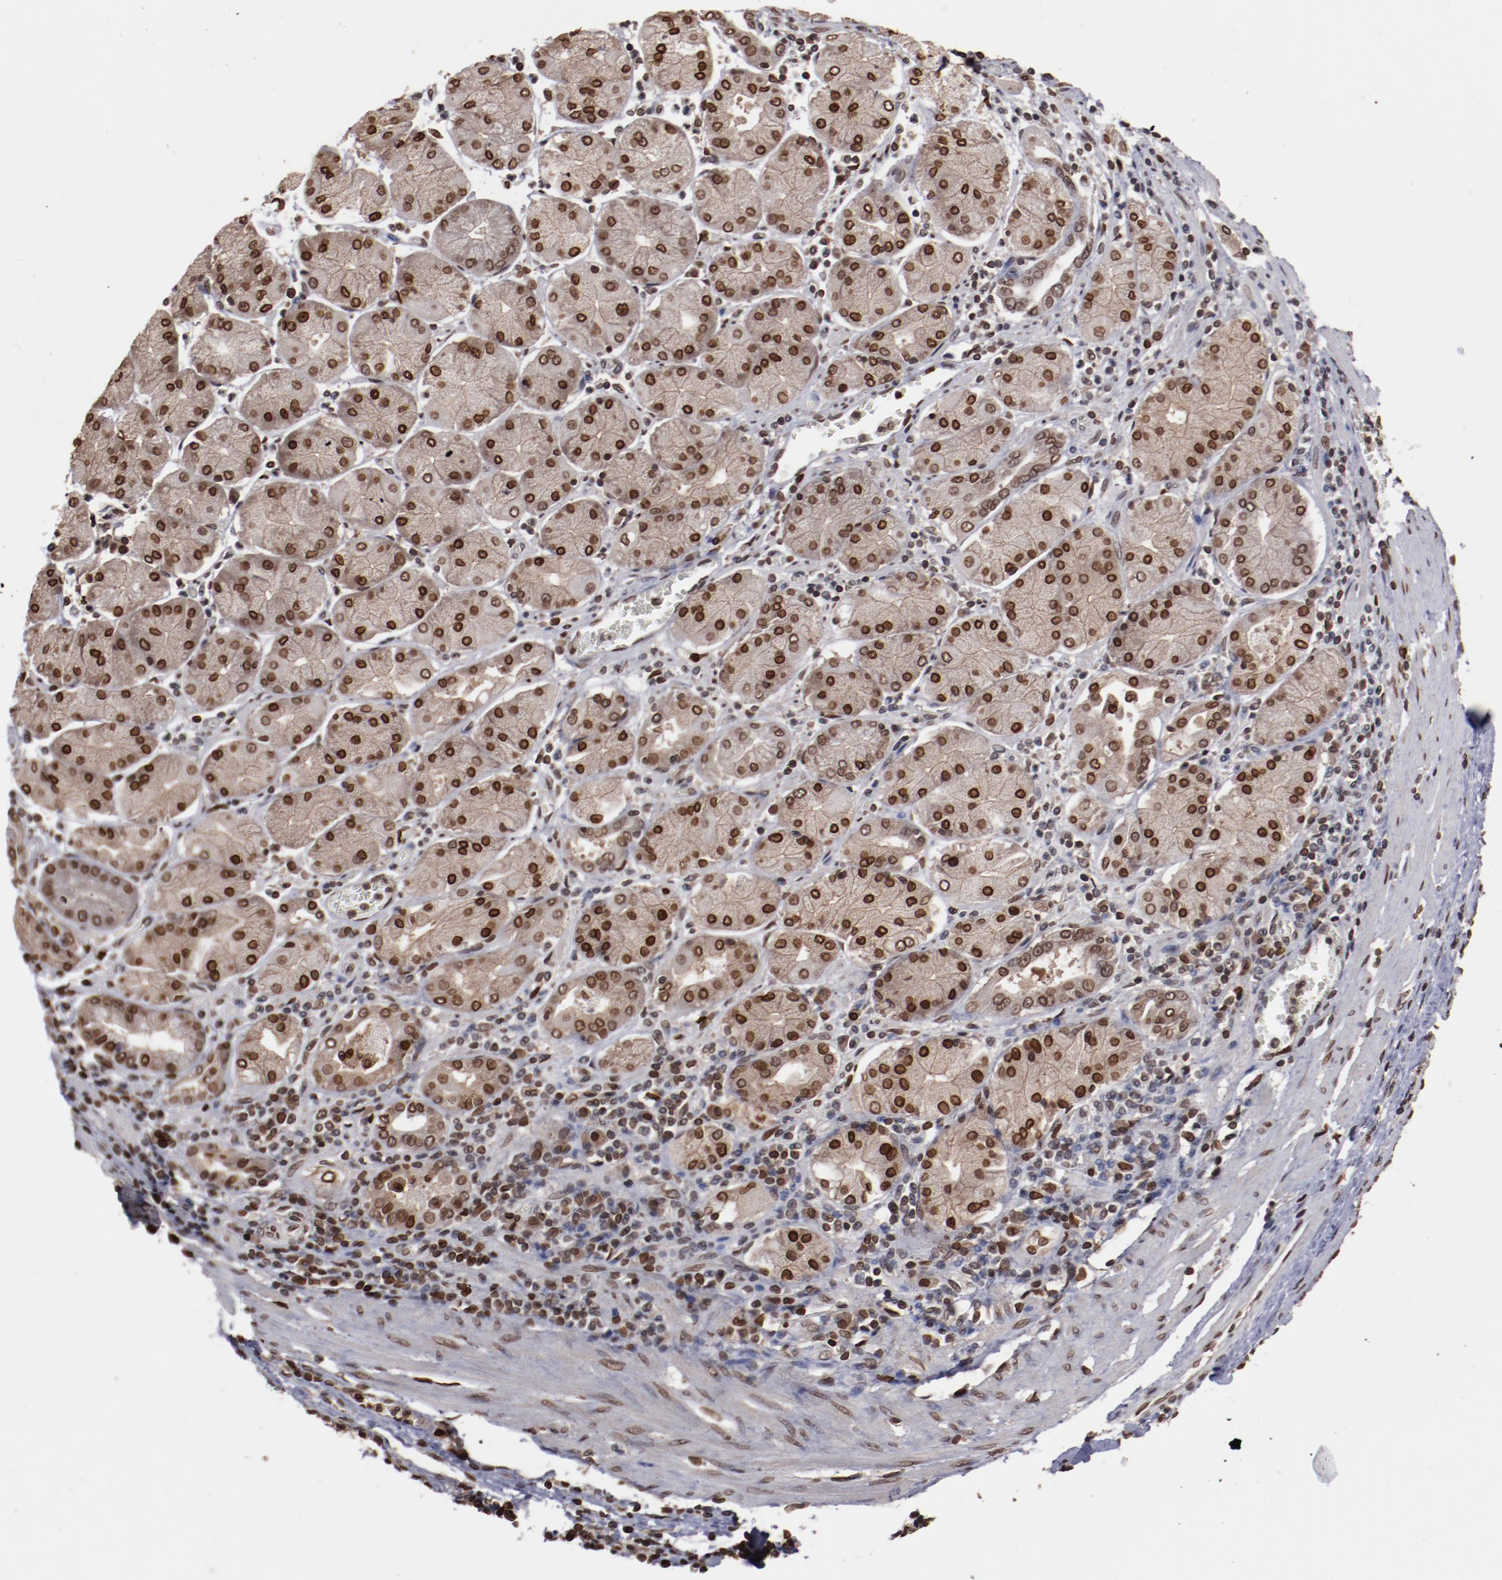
{"staining": {"intensity": "moderate", "quantity": ">75%", "location": "nuclear"}, "tissue": "stomach cancer", "cell_type": "Tumor cells", "image_type": "cancer", "snomed": [{"axis": "morphology", "description": "Normal tissue, NOS"}, {"axis": "morphology", "description": "Adenocarcinoma, NOS"}, {"axis": "topography", "description": "Stomach, upper"}, {"axis": "topography", "description": "Stomach"}], "caption": "A histopathology image showing moderate nuclear staining in about >75% of tumor cells in adenocarcinoma (stomach), as visualized by brown immunohistochemical staining.", "gene": "AKT1", "patient": {"sex": "male", "age": 59}}